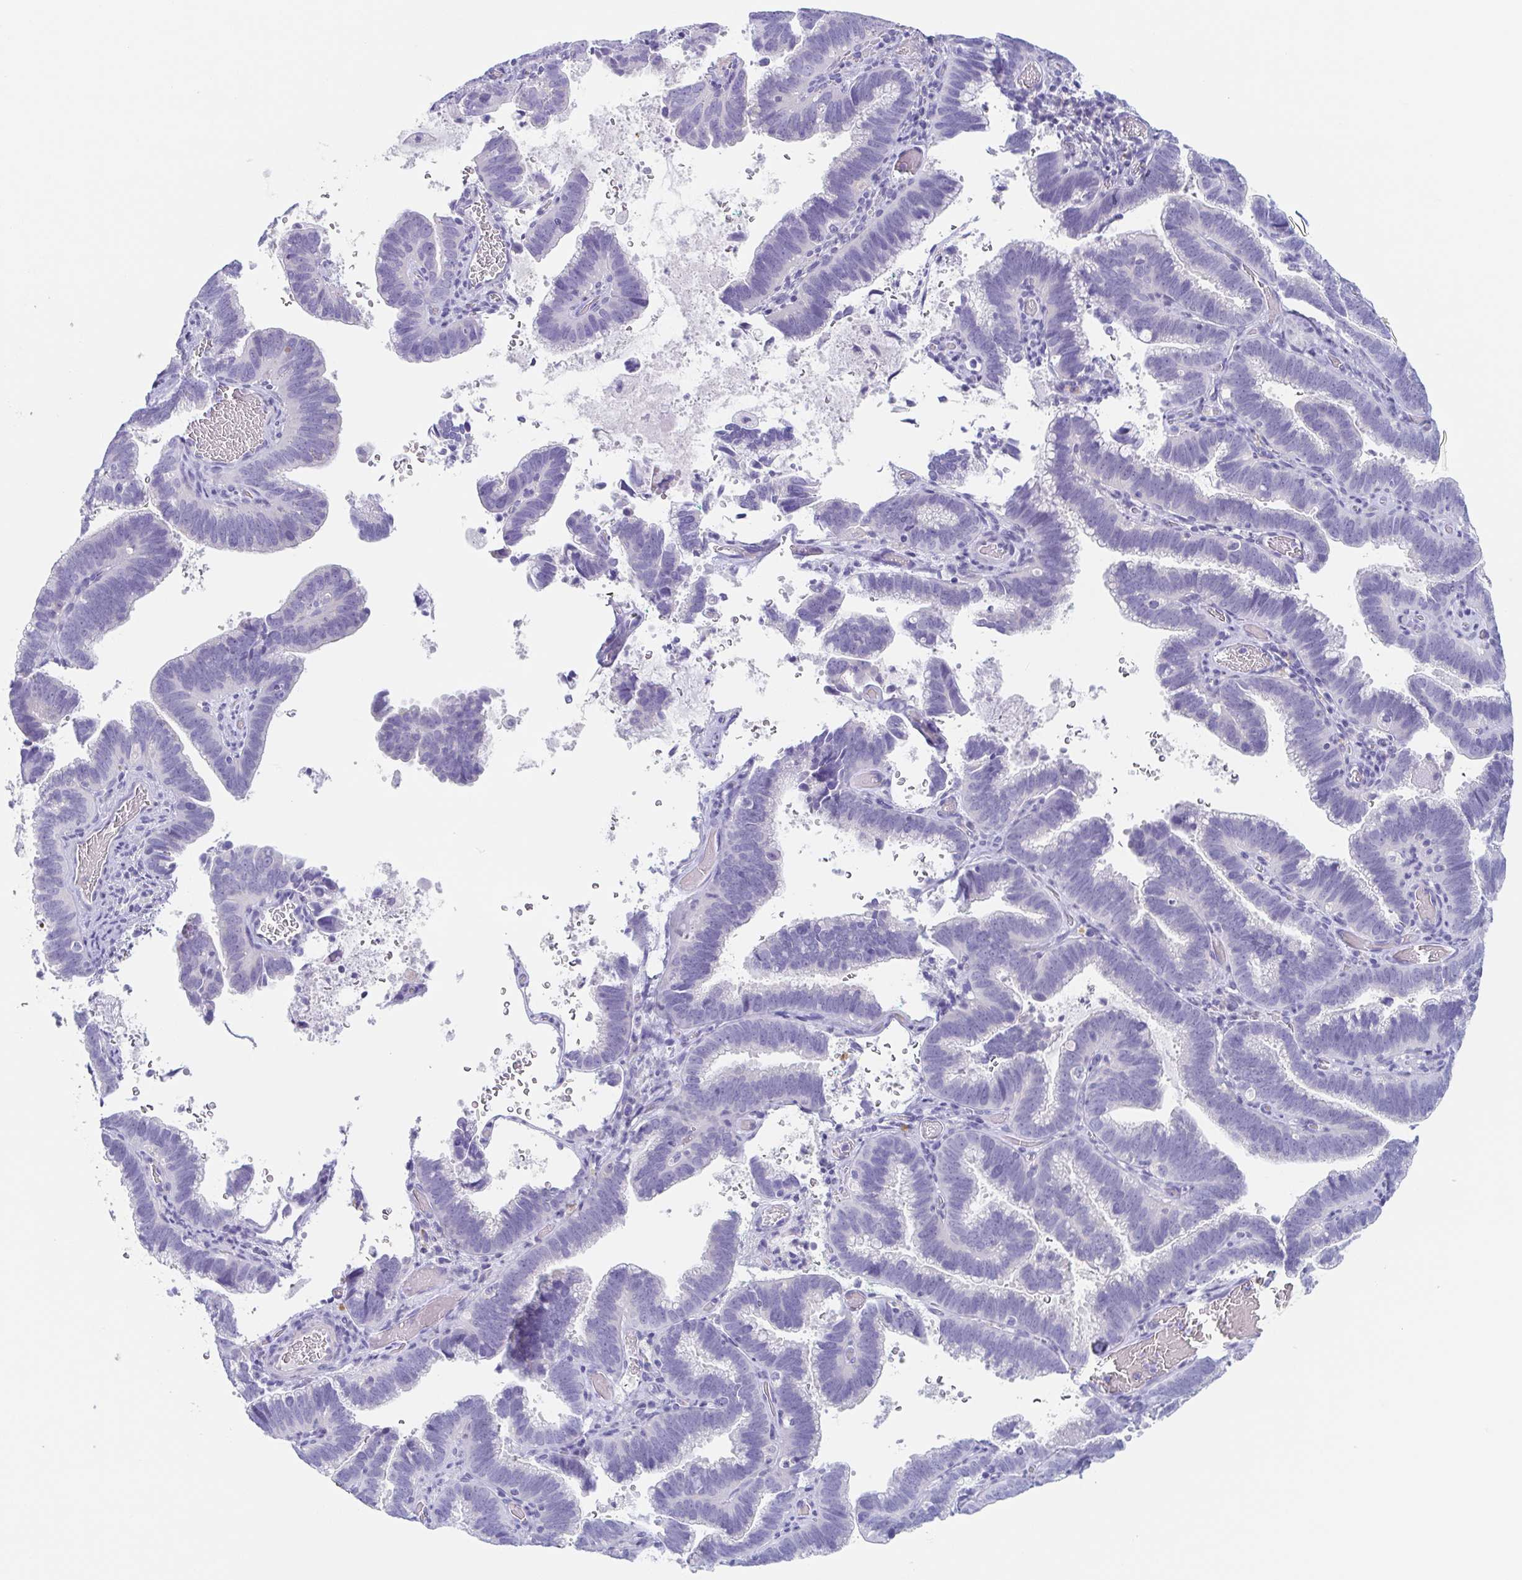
{"staining": {"intensity": "negative", "quantity": "none", "location": "none"}, "tissue": "cervical cancer", "cell_type": "Tumor cells", "image_type": "cancer", "snomed": [{"axis": "morphology", "description": "Adenocarcinoma, NOS"}, {"axis": "topography", "description": "Cervix"}], "caption": "A histopathology image of adenocarcinoma (cervical) stained for a protein exhibits no brown staining in tumor cells.", "gene": "TAGLN3", "patient": {"sex": "female", "age": 61}}